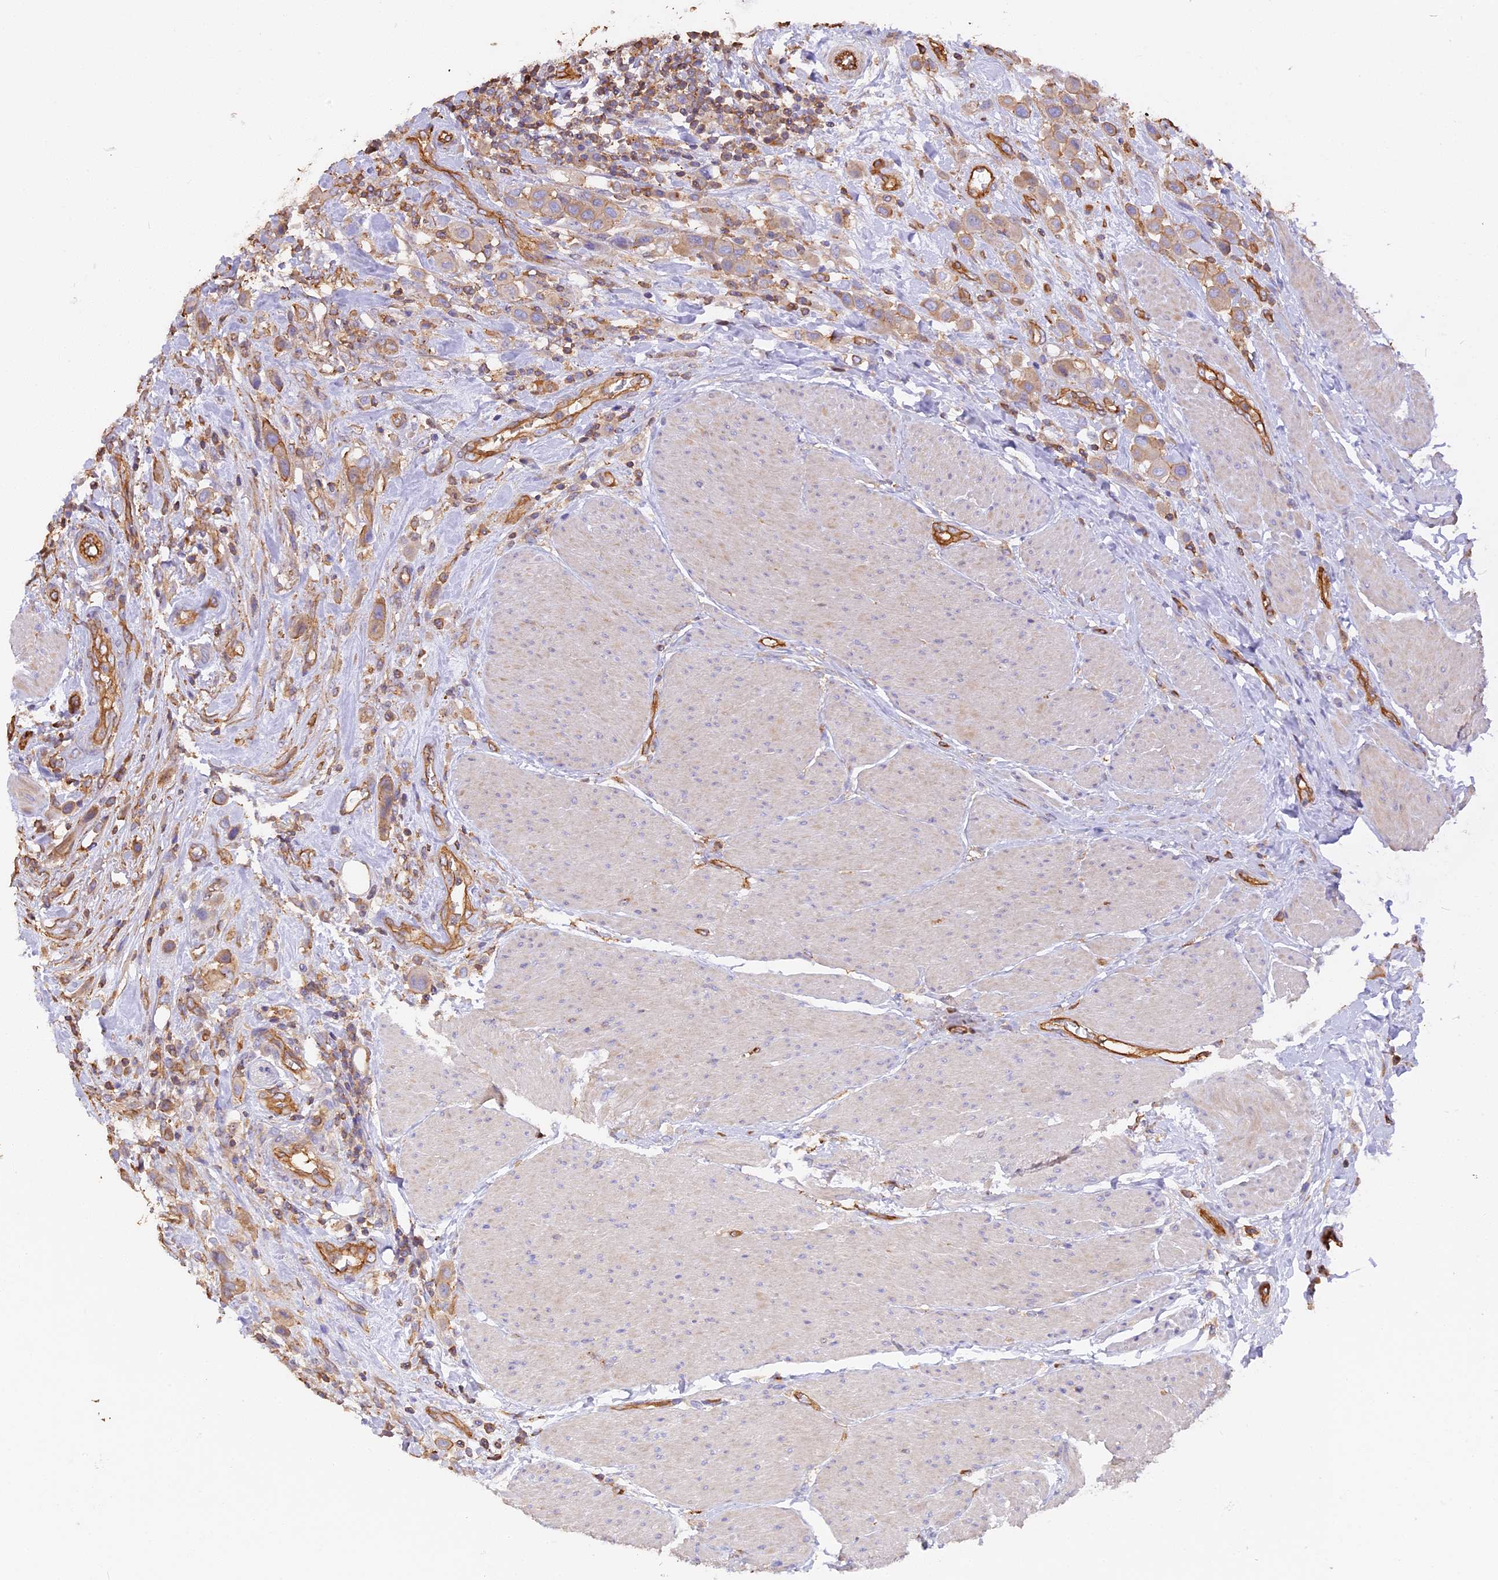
{"staining": {"intensity": "moderate", "quantity": ">75%", "location": "cytoplasmic/membranous"}, "tissue": "urothelial cancer", "cell_type": "Tumor cells", "image_type": "cancer", "snomed": [{"axis": "morphology", "description": "Urothelial carcinoma, High grade"}, {"axis": "topography", "description": "Urinary bladder"}], "caption": "This is a micrograph of IHC staining of high-grade urothelial carcinoma, which shows moderate staining in the cytoplasmic/membranous of tumor cells.", "gene": "VPS18", "patient": {"sex": "male", "age": 50}}